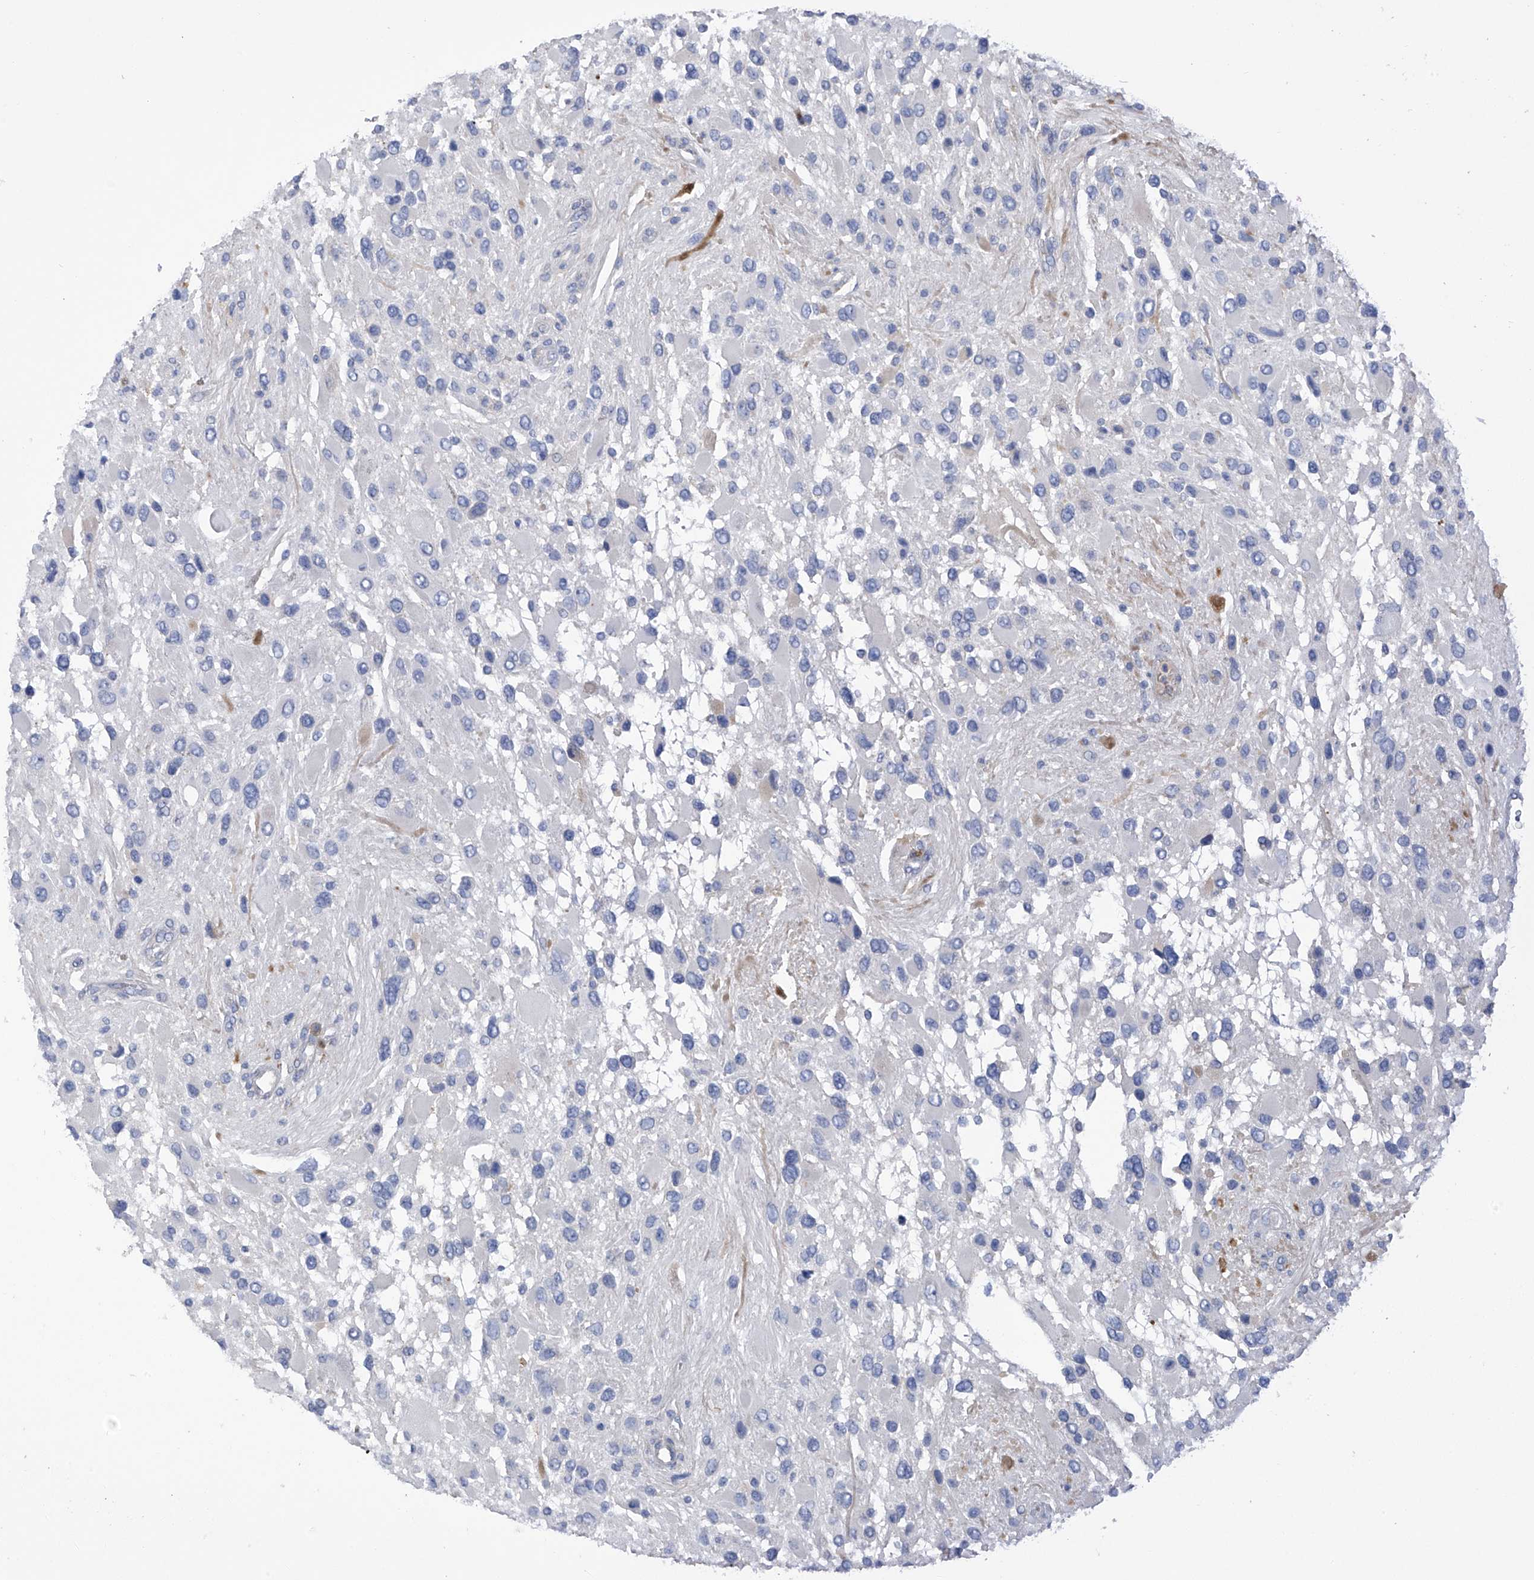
{"staining": {"intensity": "negative", "quantity": "none", "location": "none"}, "tissue": "glioma", "cell_type": "Tumor cells", "image_type": "cancer", "snomed": [{"axis": "morphology", "description": "Glioma, malignant, High grade"}, {"axis": "topography", "description": "Brain"}], "caption": "A high-resolution micrograph shows immunohistochemistry staining of malignant glioma (high-grade), which demonstrates no significant staining in tumor cells.", "gene": "SLCO4A1", "patient": {"sex": "male", "age": 53}}